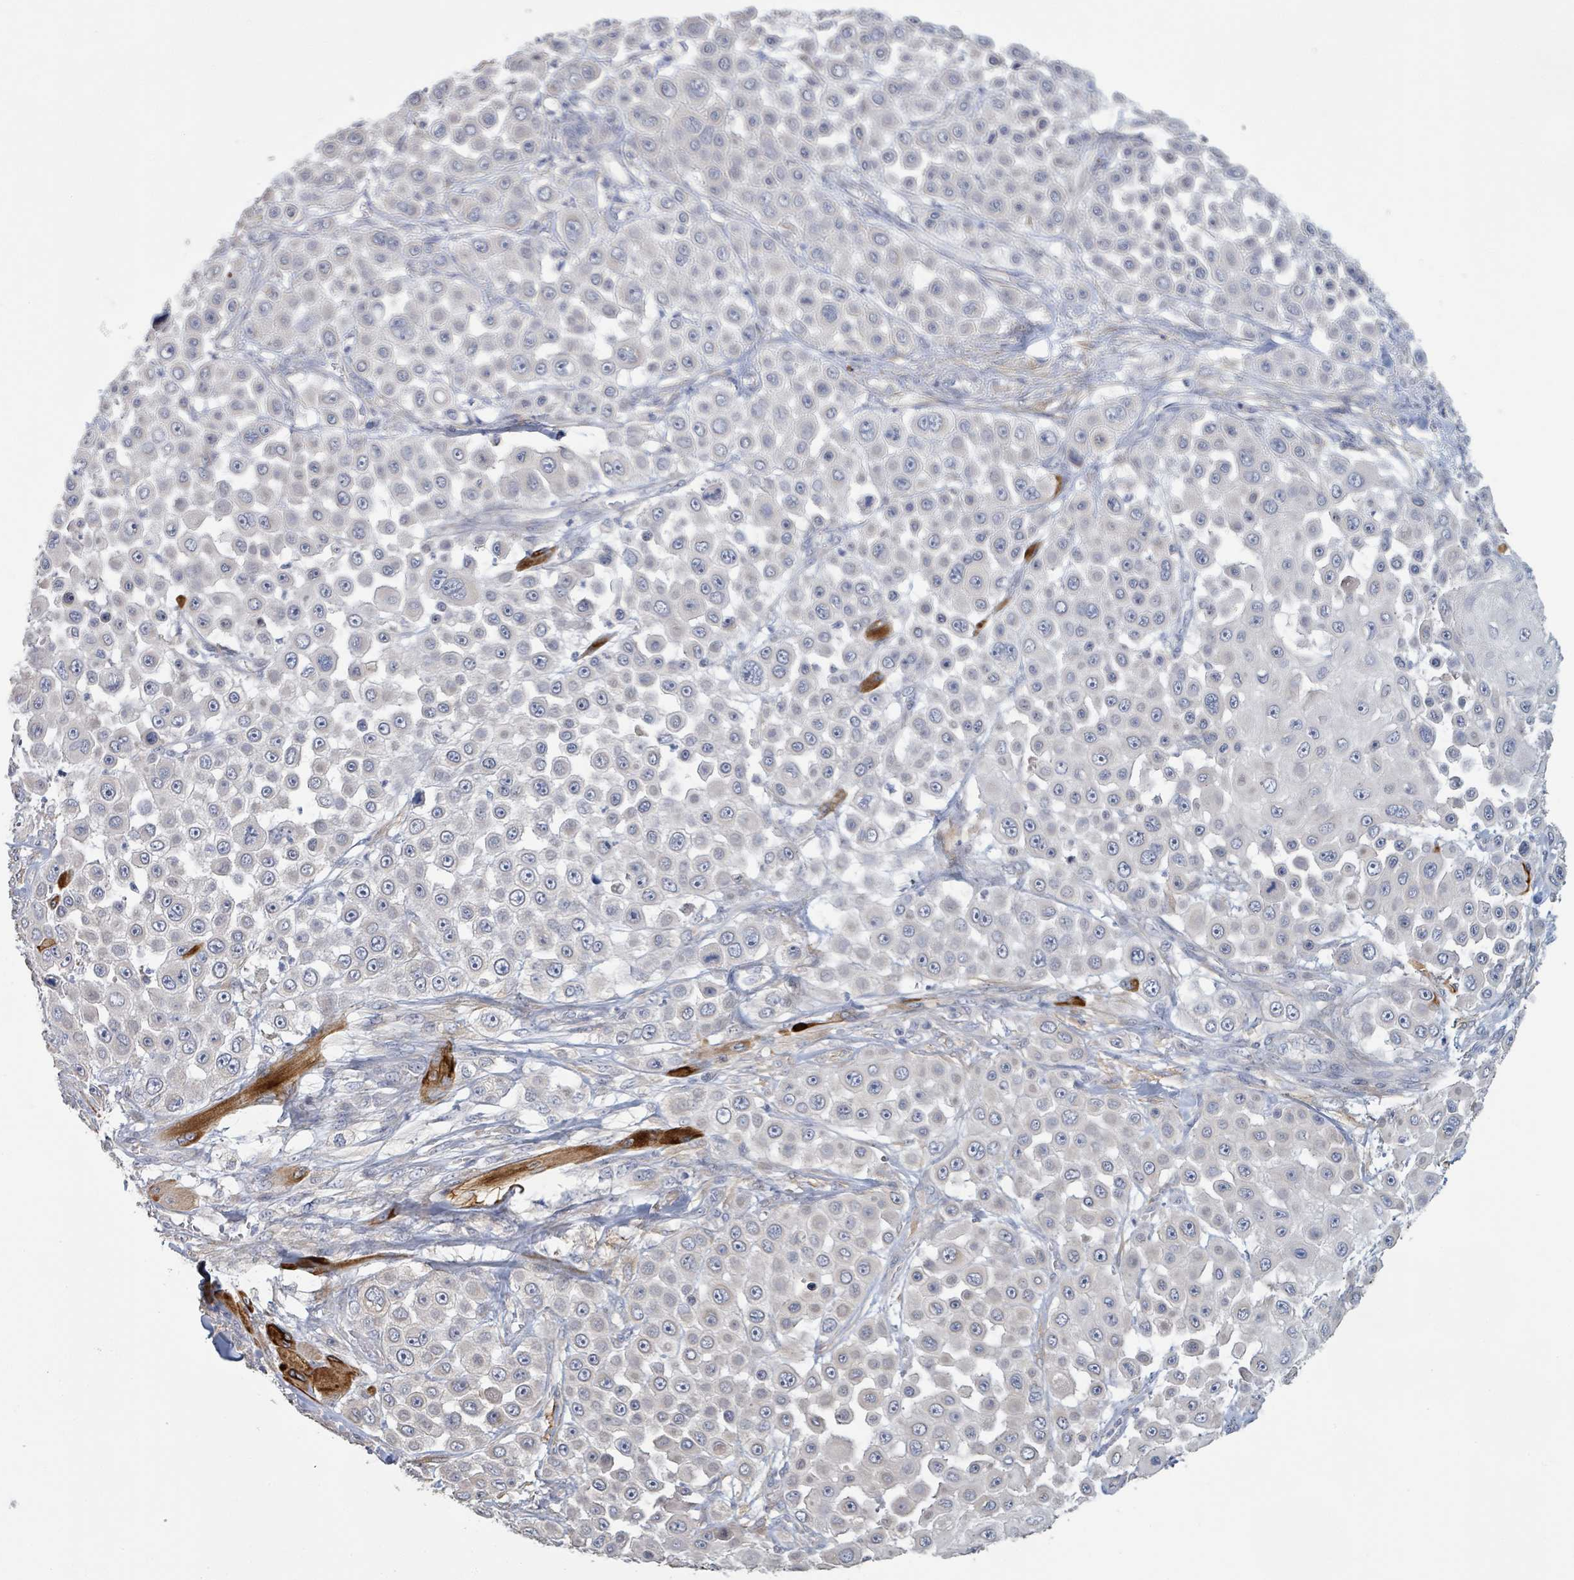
{"staining": {"intensity": "negative", "quantity": "none", "location": "none"}, "tissue": "skin cancer", "cell_type": "Tumor cells", "image_type": "cancer", "snomed": [{"axis": "morphology", "description": "Squamous cell carcinoma, NOS"}, {"axis": "topography", "description": "Skin"}], "caption": "Immunohistochemistry (IHC) photomicrograph of neoplastic tissue: human skin cancer (squamous cell carcinoma) stained with DAB (3,3'-diaminobenzidine) displays no significant protein staining in tumor cells. (Brightfield microscopy of DAB immunohistochemistry (IHC) at high magnification).", "gene": "KCNS2", "patient": {"sex": "male", "age": 67}}